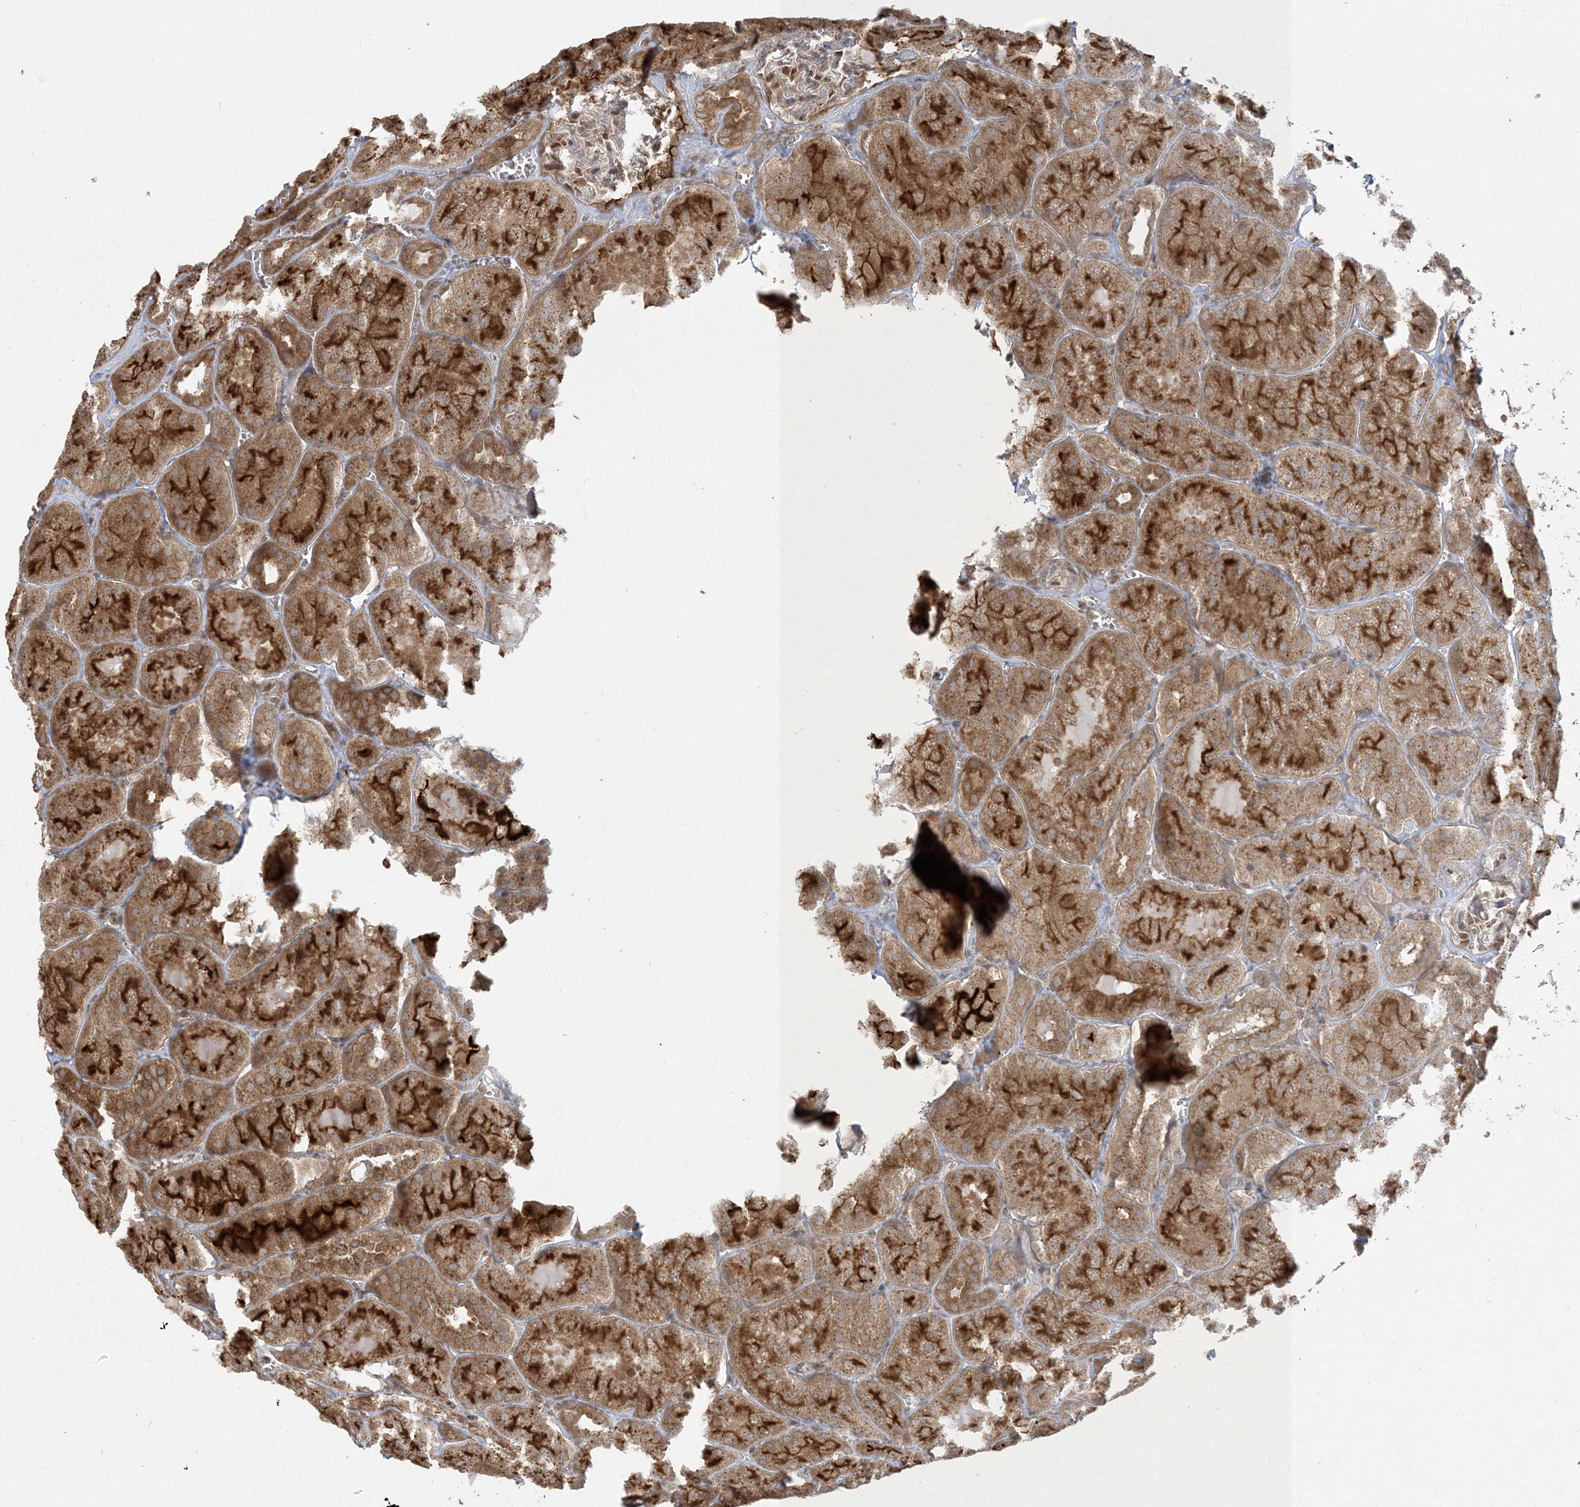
{"staining": {"intensity": "weak", "quantity": "25%-75%", "location": "nuclear"}, "tissue": "kidney", "cell_type": "Cells in glomeruli", "image_type": "normal", "snomed": [{"axis": "morphology", "description": "Normal tissue, NOS"}, {"axis": "topography", "description": "Kidney"}], "caption": "Cells in glomeruli reveal weak nuclear positivity in approximately 25%-75% of cells in normal kidney. (brown staining indicates protein expression, while blue staining denotes nuclei).", "gene": "ABCF3", "patient": {"sex": "male", "age": 28}}